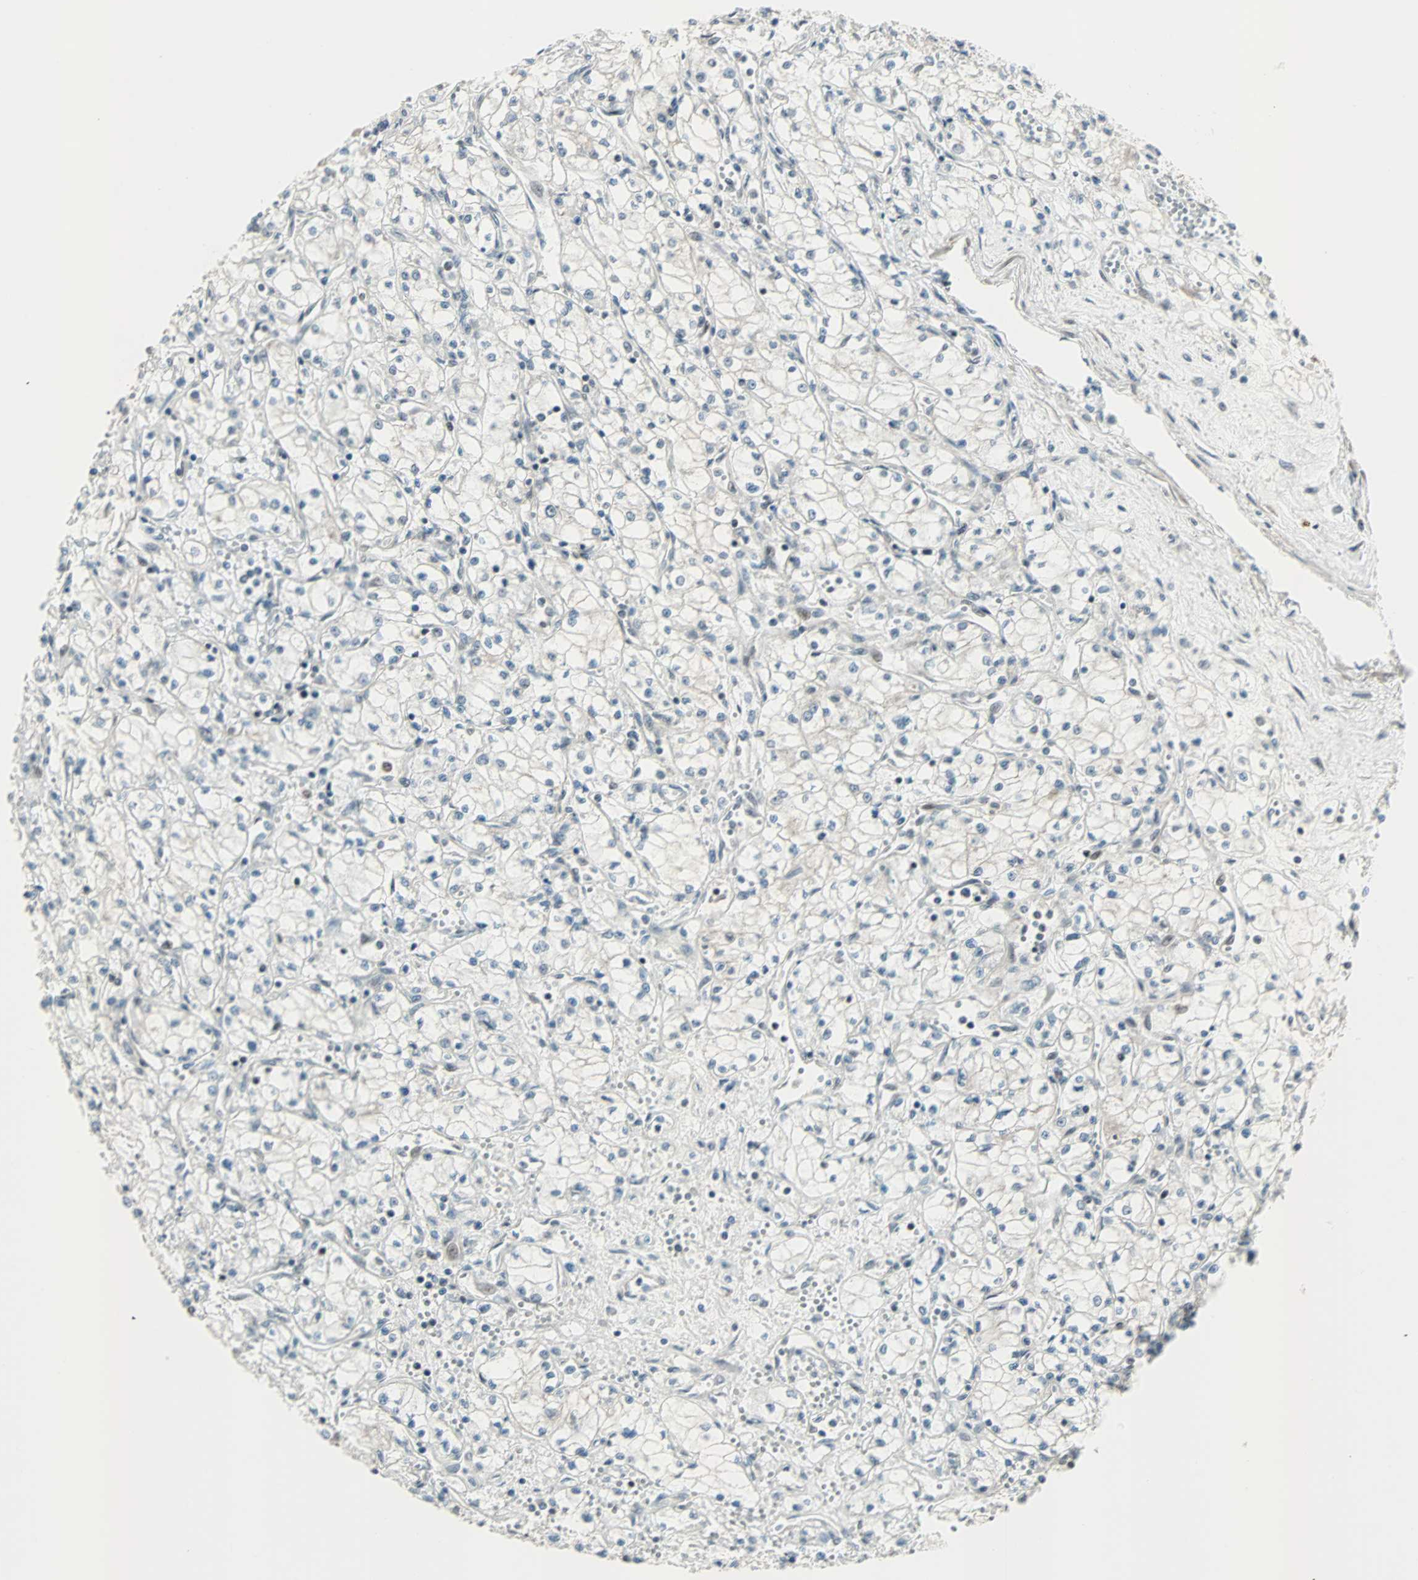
{"staining": {"intensity": "weak", "quantity": "<25%", "location": "nuclear"}, "tissue": "renal cancer", "cell_type": "Tumor cells", "image_type": "cancer", "snomed": [{"axis": "morphology", "description": "Normal tissue, NOS"}, {"axis": "morphology", "description": "Adenocarcinoma, NOS"}, {"axis": "topography", "description": "Kidney"}], "caption": "Protein analysis of adenocarcinoma (renal) displays no significant expression in tumor cells.", "gene": "CBX4", "patient": {"sex": "male", "age": 59}}